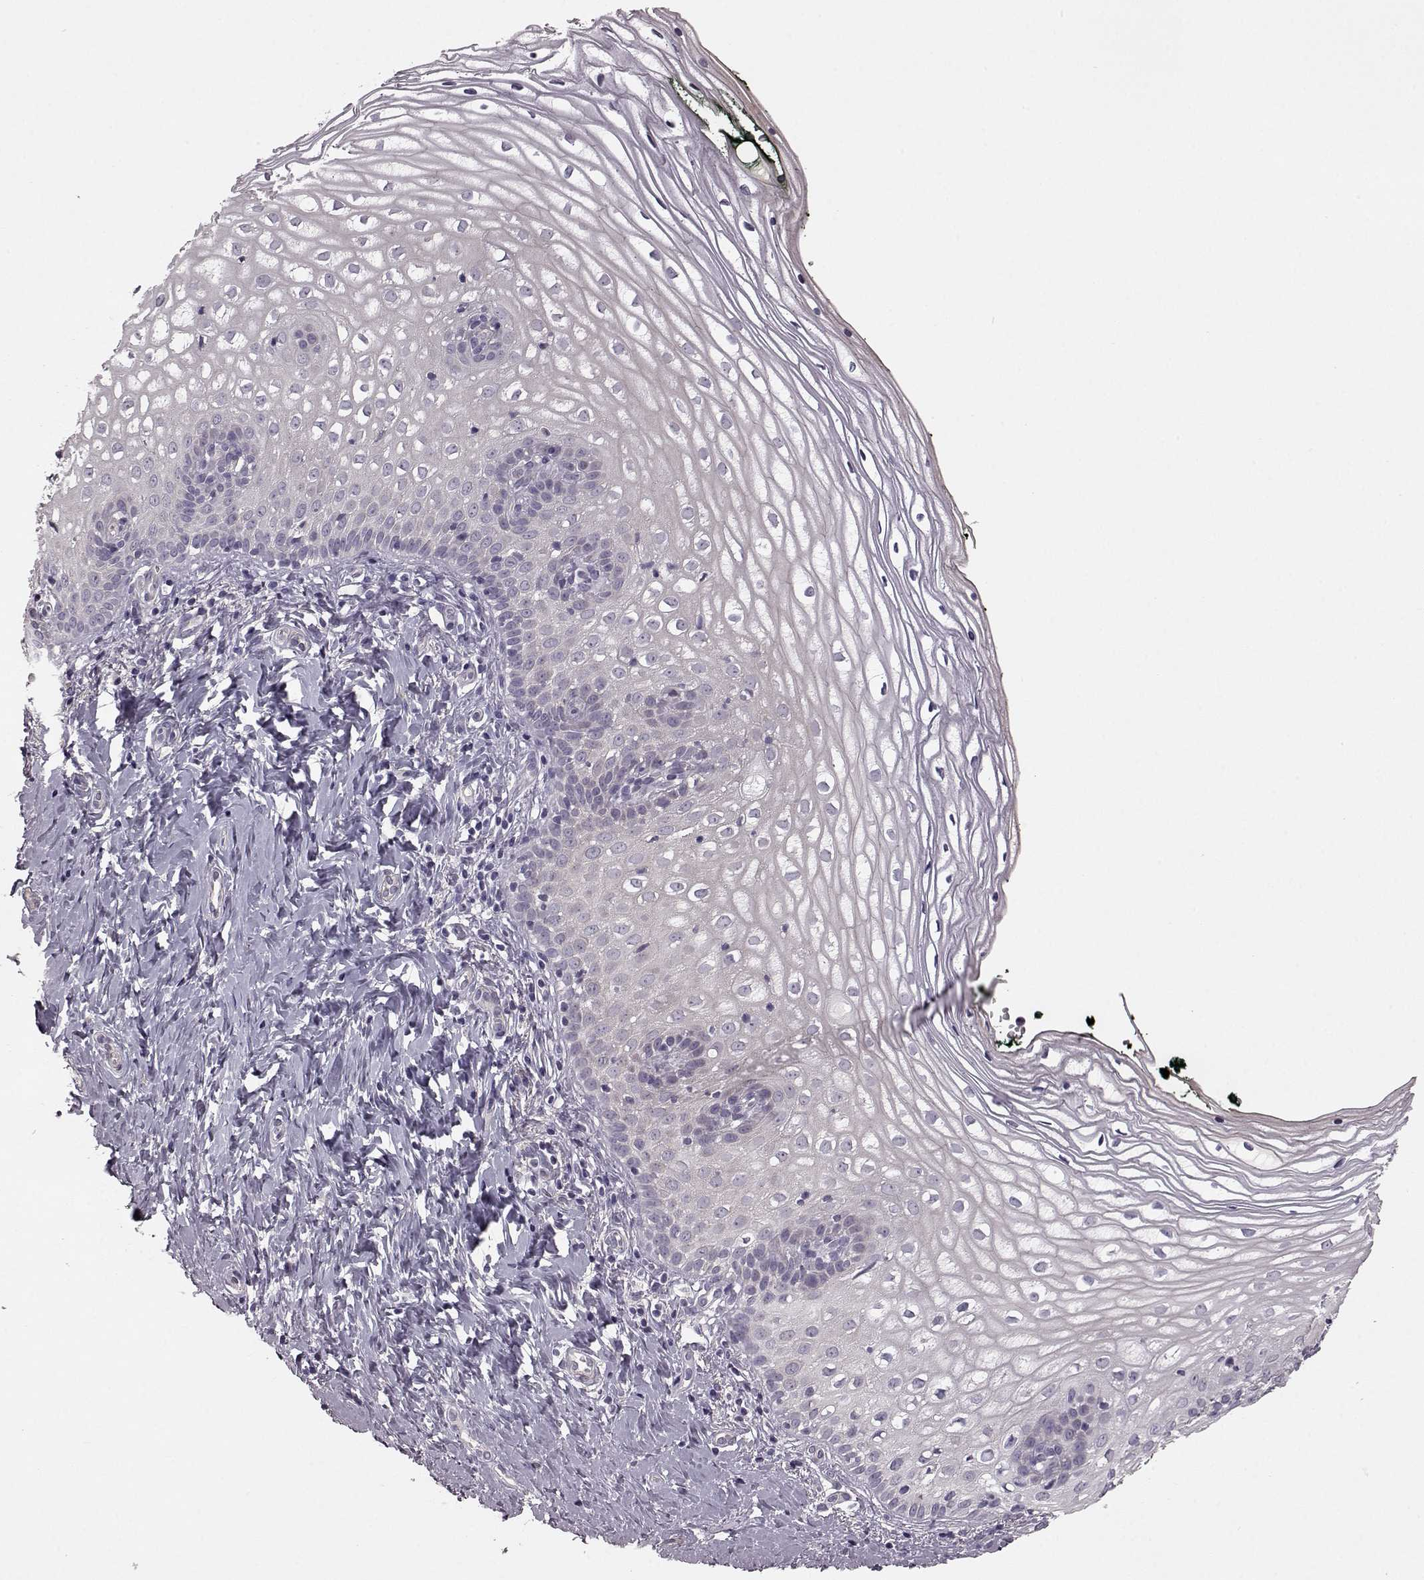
{"staining": {"intensity": "negative", "quantity": "none", "location": "none"}, "tissue": "vagina", "cell_type": "Squamous epithelial cells", "image_type": "normal", "snomed": [{"axis": "morphology", "description": "Normal tissue, NOS"}, {"axis": "topography", "description": "Vagina"}], "caption": "Protein analysis of benign vagina exhibits no significant positivity in squamous epithelial cells. (DAB (3,3'-diaminobenzidine) immunohistochemistry visualized using brightfield microscopy, high magnification).", "gene": "GRK1", "patient": {"sex": "female", "age": 47}}